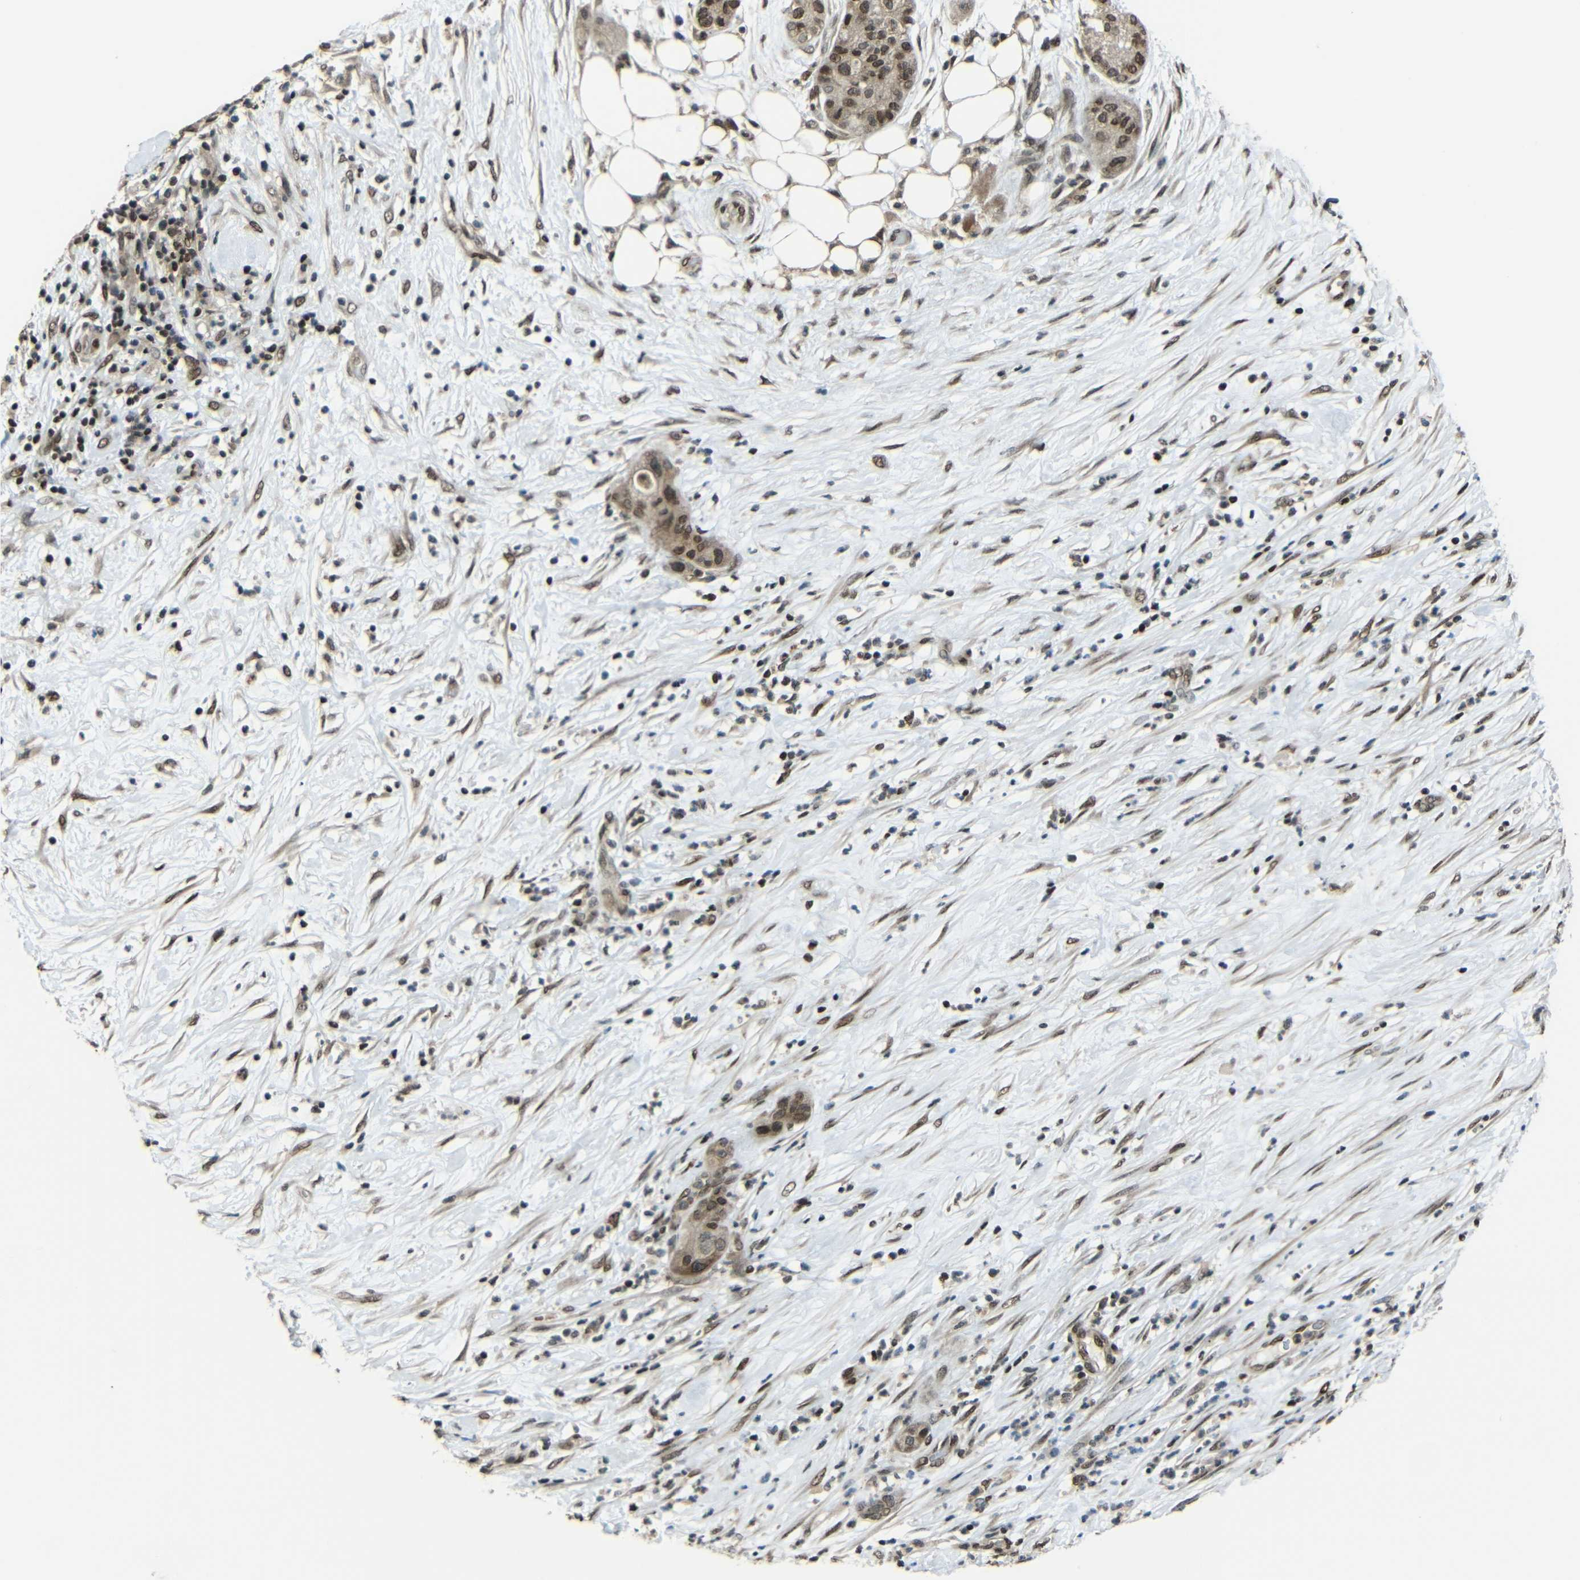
{"staining": {"intensity": "moderate", "quantity": ">75%", "location": "nuclear"}, "tissue": "pancreatic cancer", "cell_type": "Tumor cells", "image_type": "cancer", "snomed": [{"axis": "morphology", "description": "Adenocarcinoma, NOS"}, {"axis": "topography", "description": "Pancreas"}], "caption": "A high-resolution micrograph shows immunohistochemistry (IHC) staining of pancreatic adenocarcinoma, which displays moderate nuclear positivity in approximately >75% of tumor cells. (IHC, brightfield microscopy, high magnification).", "gene": "PSIP1", "patient": {"sex": "female", "age": 78}}